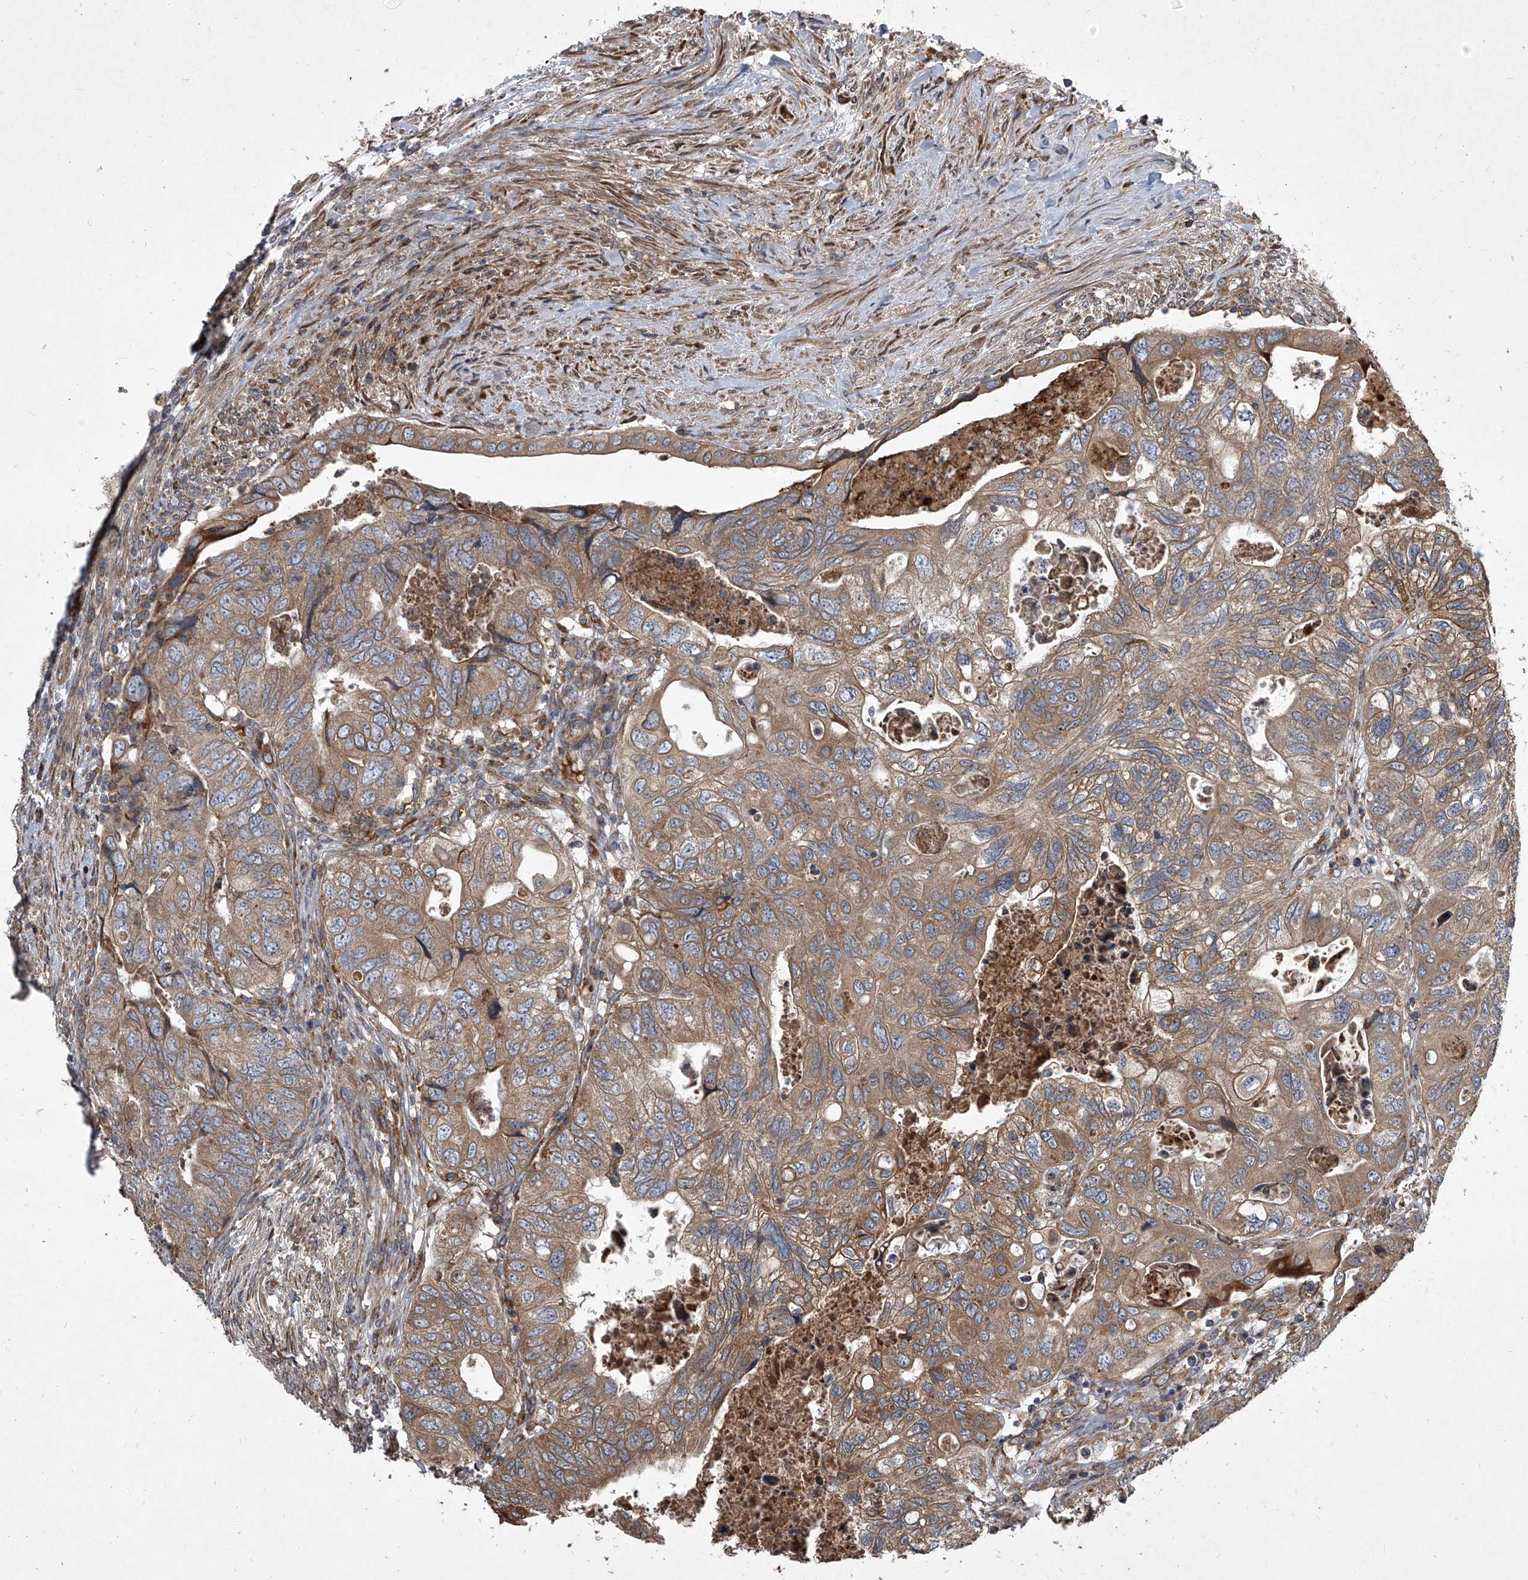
{"staining": {"intensity": "moderate", "quantity": ">75%", "location": "cytoplasmic/membranous"}, "tissue": "colorectal cancer", "cell_type": "Tumor cells", "image_type": "cancer", "snomed": [{"axis": "morphology", "description": "Adenocarcinoma, NOS"}, {"axis": "topography", "description": "Rectum"}], "caption": "The photomicrograph reveals immunohistochemical staining of colorectal cancer. There is moderate cytoplasmic/membranous expression is identified in about >75% of tumor cells. (DAB = brown stain, brightfield microscopy at high magnification).", "gene": "EVA1C", "patient": {"sex": "male", "age": 63}}